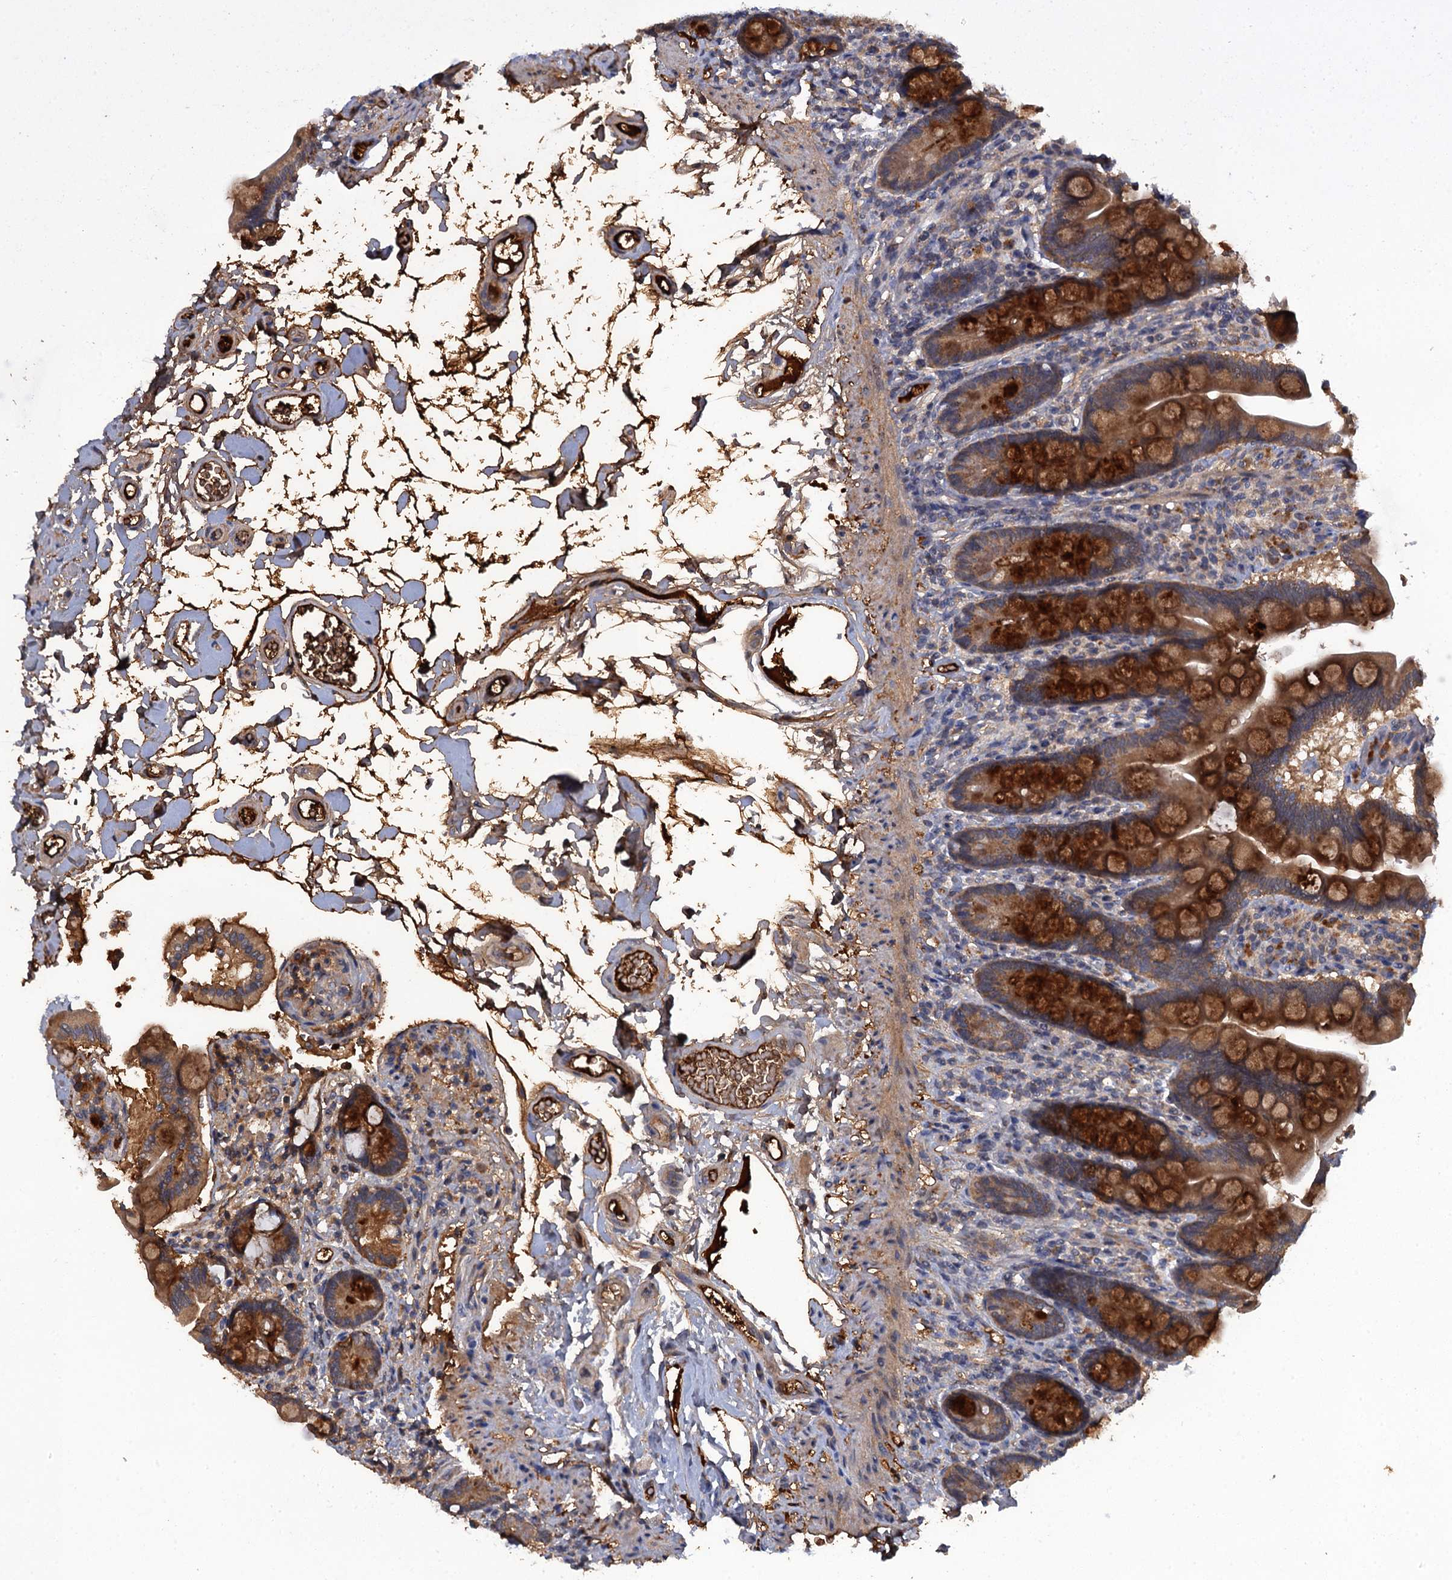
{"staining": {"intensity": "strong", "quantity": ">75%", "location": "cytoplasmic/membranous"}, "tissue": "small intestine", "cell_type": "Glandular cells", "image_type": "normal", "snomed": [{"axis": "morphology", "description": "Normal tissue, NOS"}, {"axis": "topography", "description": "Small intestine"}], "caption": "This photomicrograph reveals benign small intestine stained with IHC to label a protein in brown. The cytoplasmic/membranous of glandular cells show strong positivity for the protein. Nuclei are counter-stained blue.", "gene": "HAPLN3", "patient": {"sex": "female", "age": 64}}